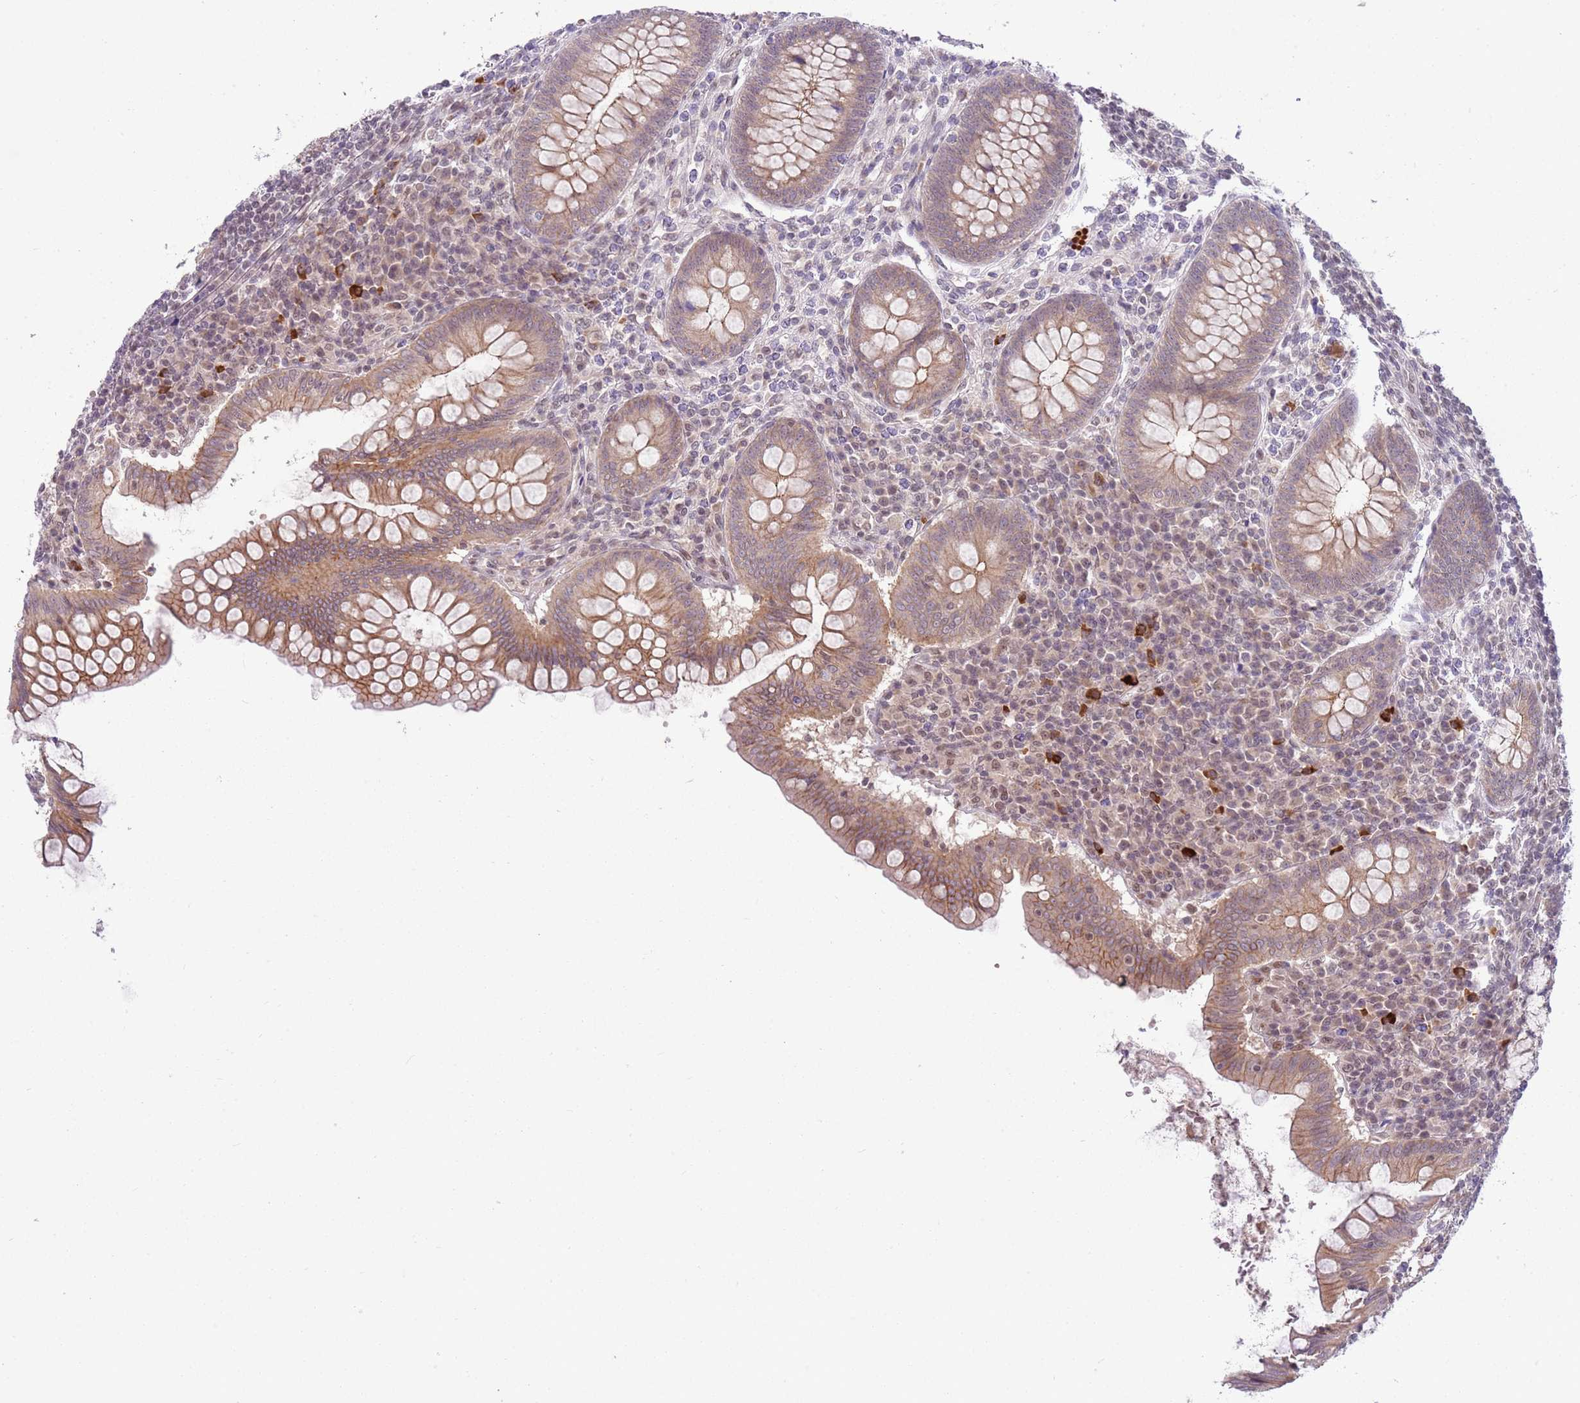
{"staining": {"intensity": "moderate", "quantity": ">75%", "location": "cytoplasmic/membranous"}, "tissue": "appendix", "cell_type": "Glandular cells", "image_type": "normal", "snomed": [{"axis": "morphology", "description": "Normal tissue, NOS"}, {"axis": "topography", "description": "Appendix"}], "caption": "Immunohistochemical staining of benign appendix reveals >75% levels of moderate cytoplasmic/membranous protein positivity in about >75% of glandular cells.", "gene": "TM2D1", "patient": {"sex": "female", "age": 33}}